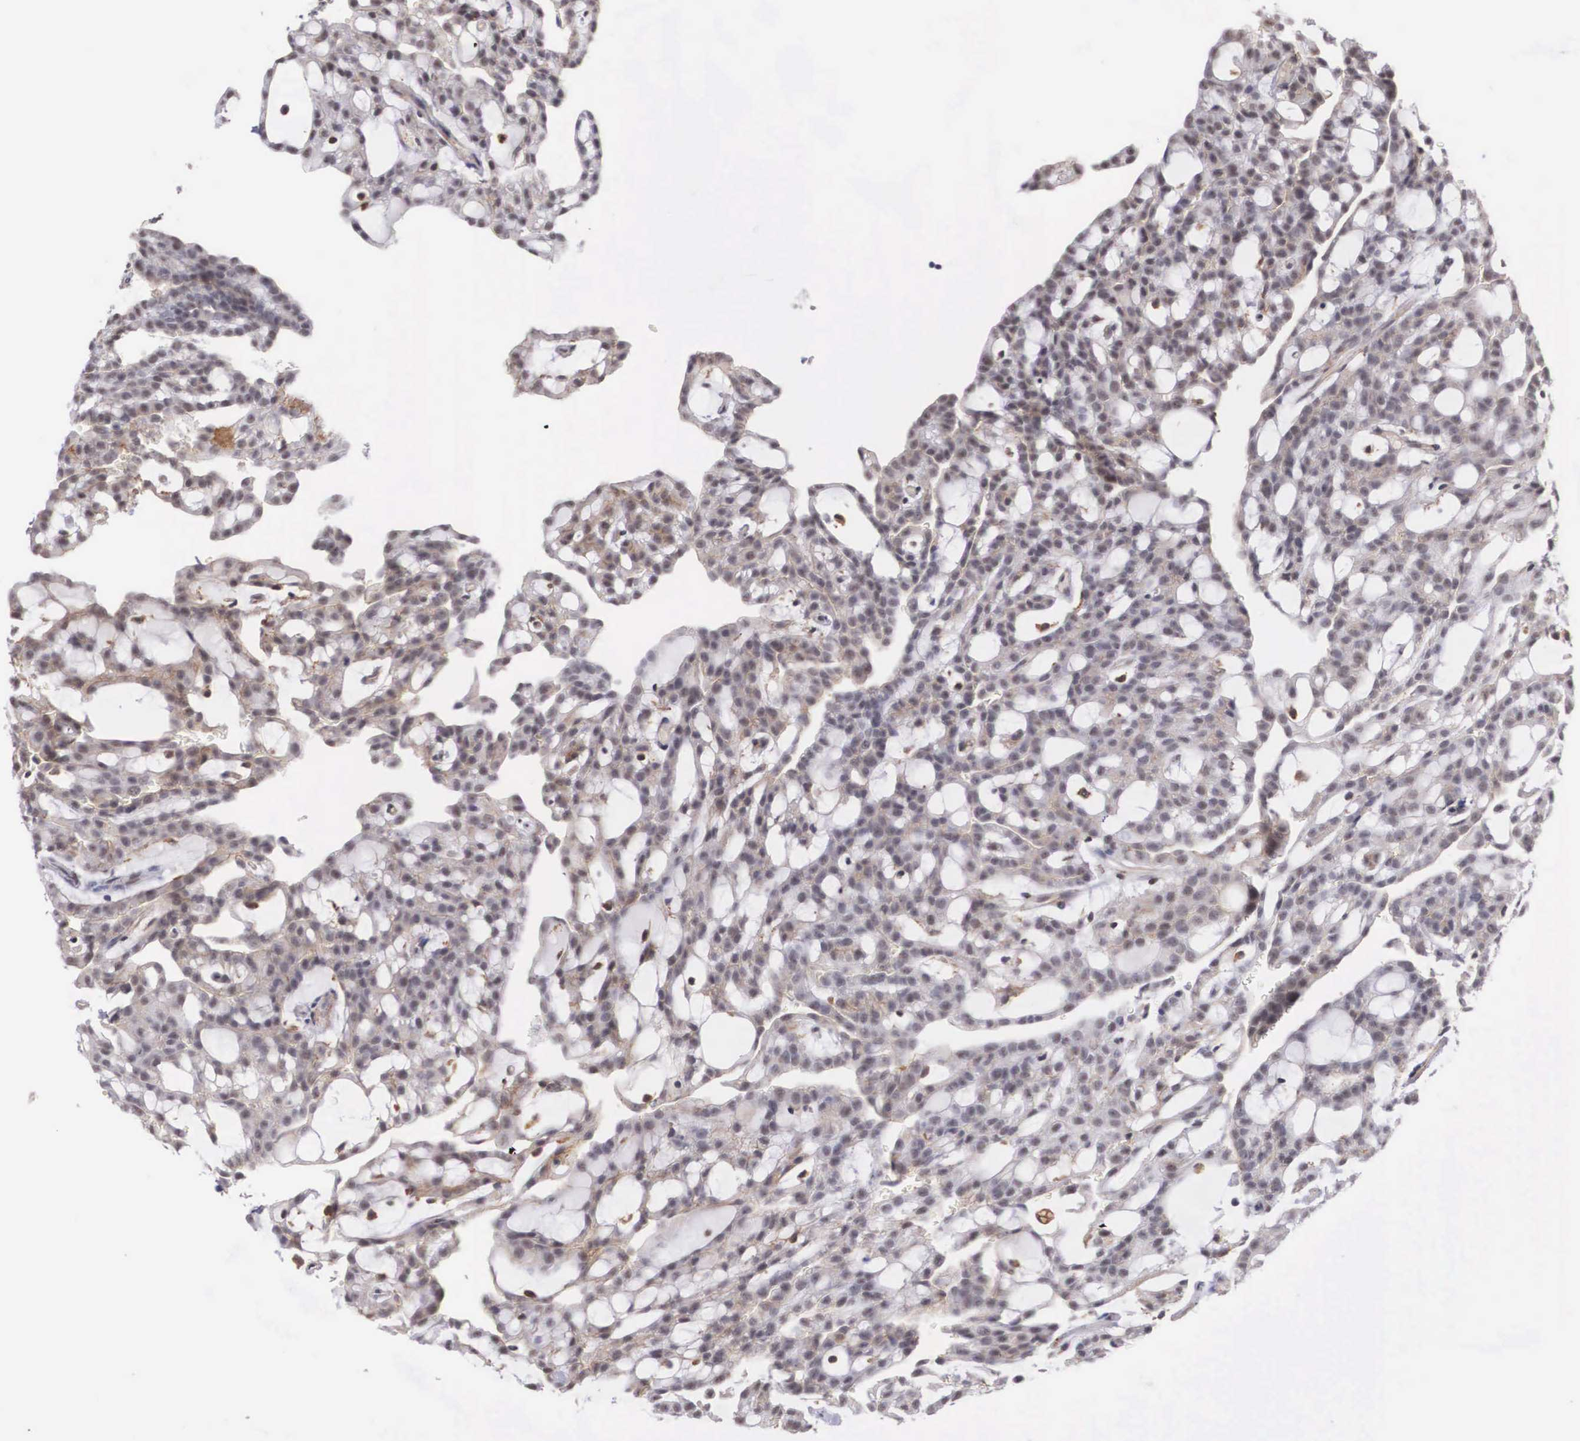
{"staining": {"intensity": "weak", "quantity": "<25%", "location": "cytoplasmic/membranous"}, "tissue": "renal cancer", "cell_type": "Tumor cells", "image_type": "cancer", "snomed": [{"axis": "morphology", "description": "Adenocarcinoma, NOS"}, {"axis": "topography", "description": "Kidney"}], "caption": "This is a histopathology image of immunohistochemistry (IHC) staining of renal cancer (adenocarcinoma), which shows no positivity in tumor cells.", "gene": "NR4A2", "patient": {"sex": "male", "age": 63}}